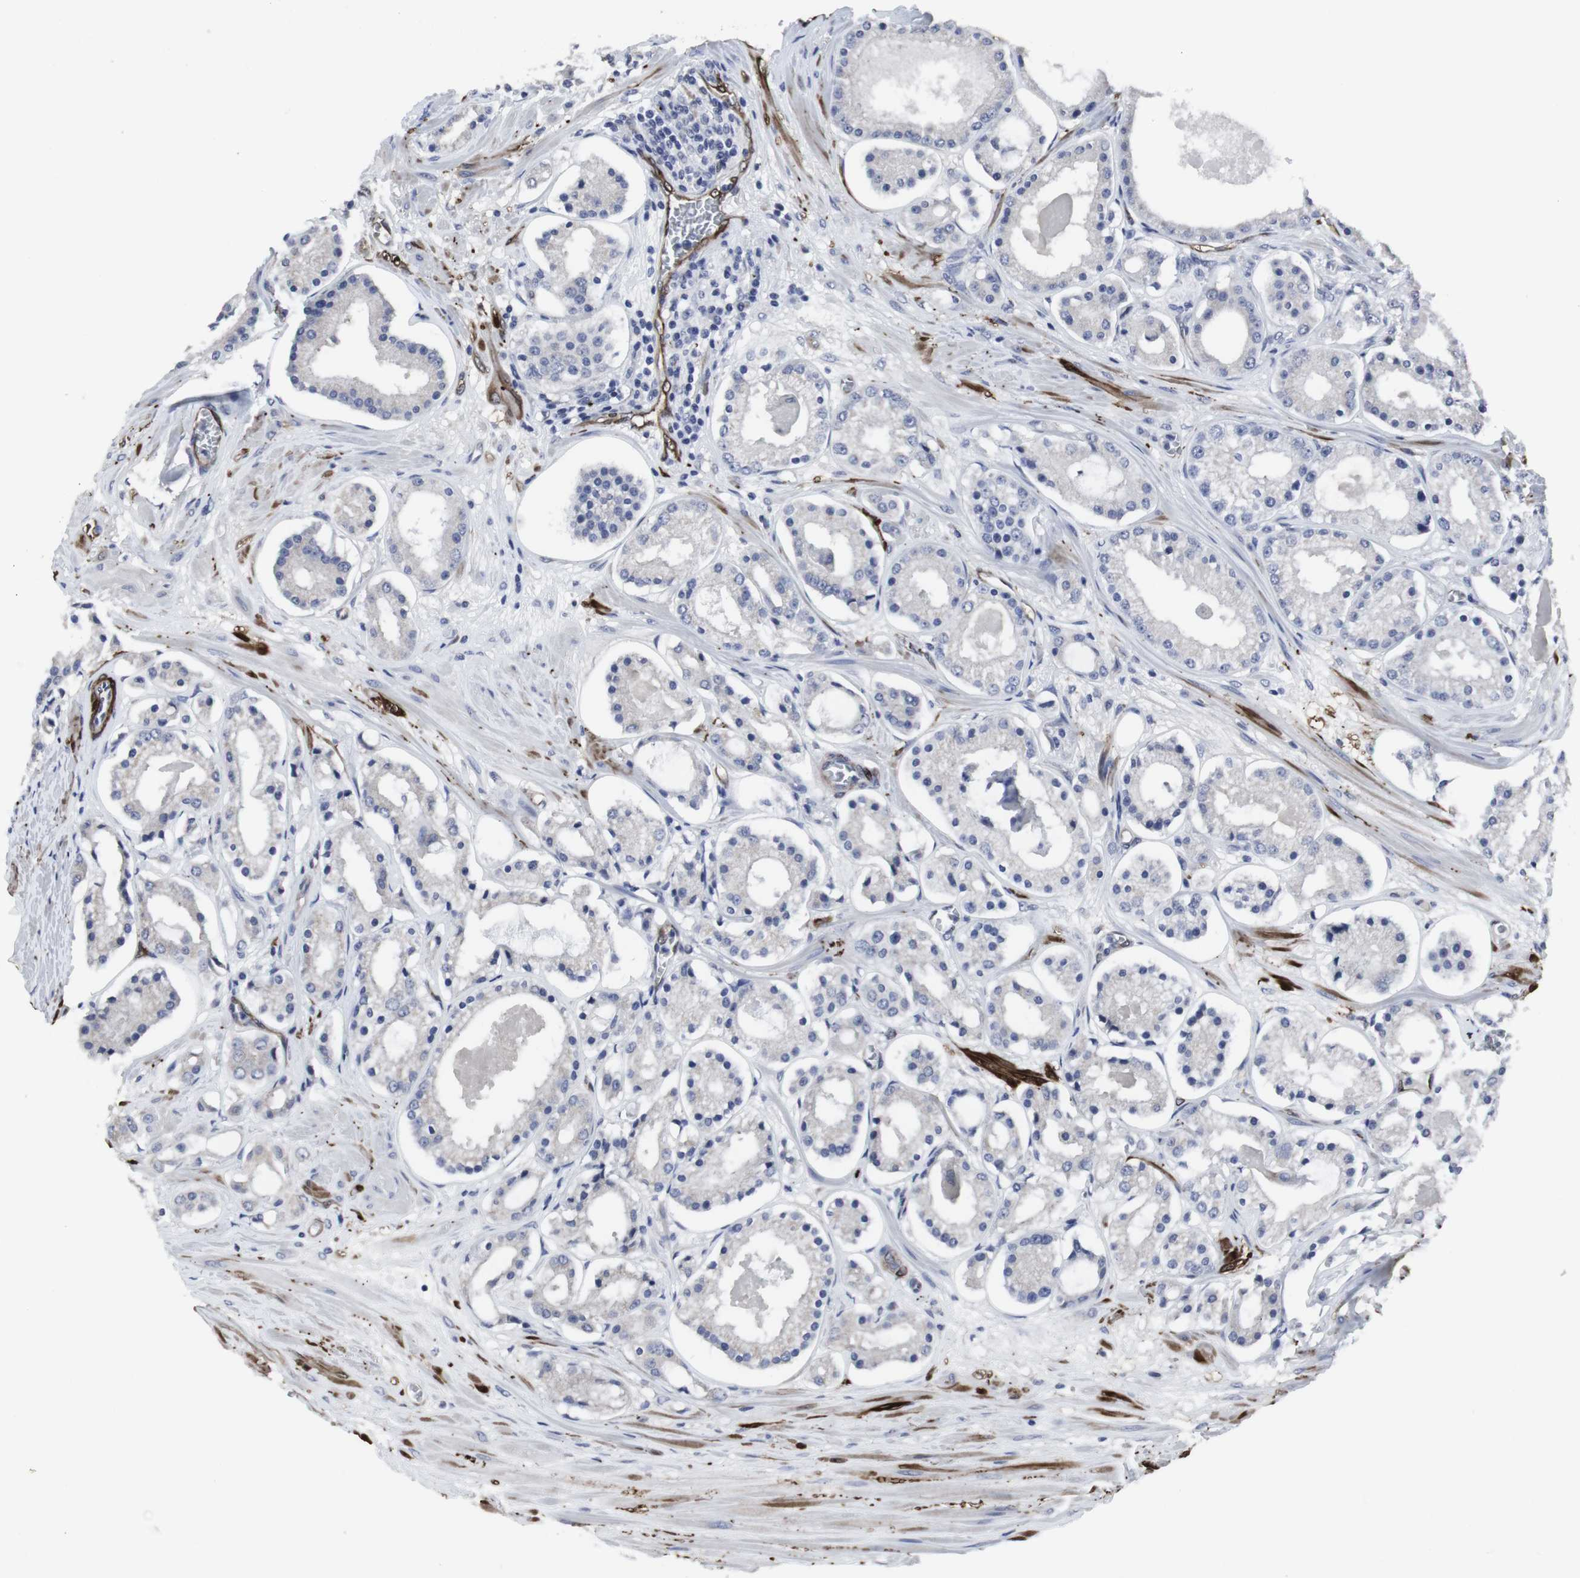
{"staining": {"intensity": "negative", "quantity": "none", "location": "none"}, "tissue": "prostate cancer", "cell_type": "Tumor cells", "image_type": "cancer", "snomed": [{"axis": "morphology", "description": "Adenocarcinoma, High grade"}, {"axis": "topography", "description": "Prostate"}], "caption": "This is an IHC histopathology image of adenocarcinoma (high-grade) (prostate). There is no staining in tumor cells.", "gene": "SNCG", "patient": {"sex": "male", "age": 66}}